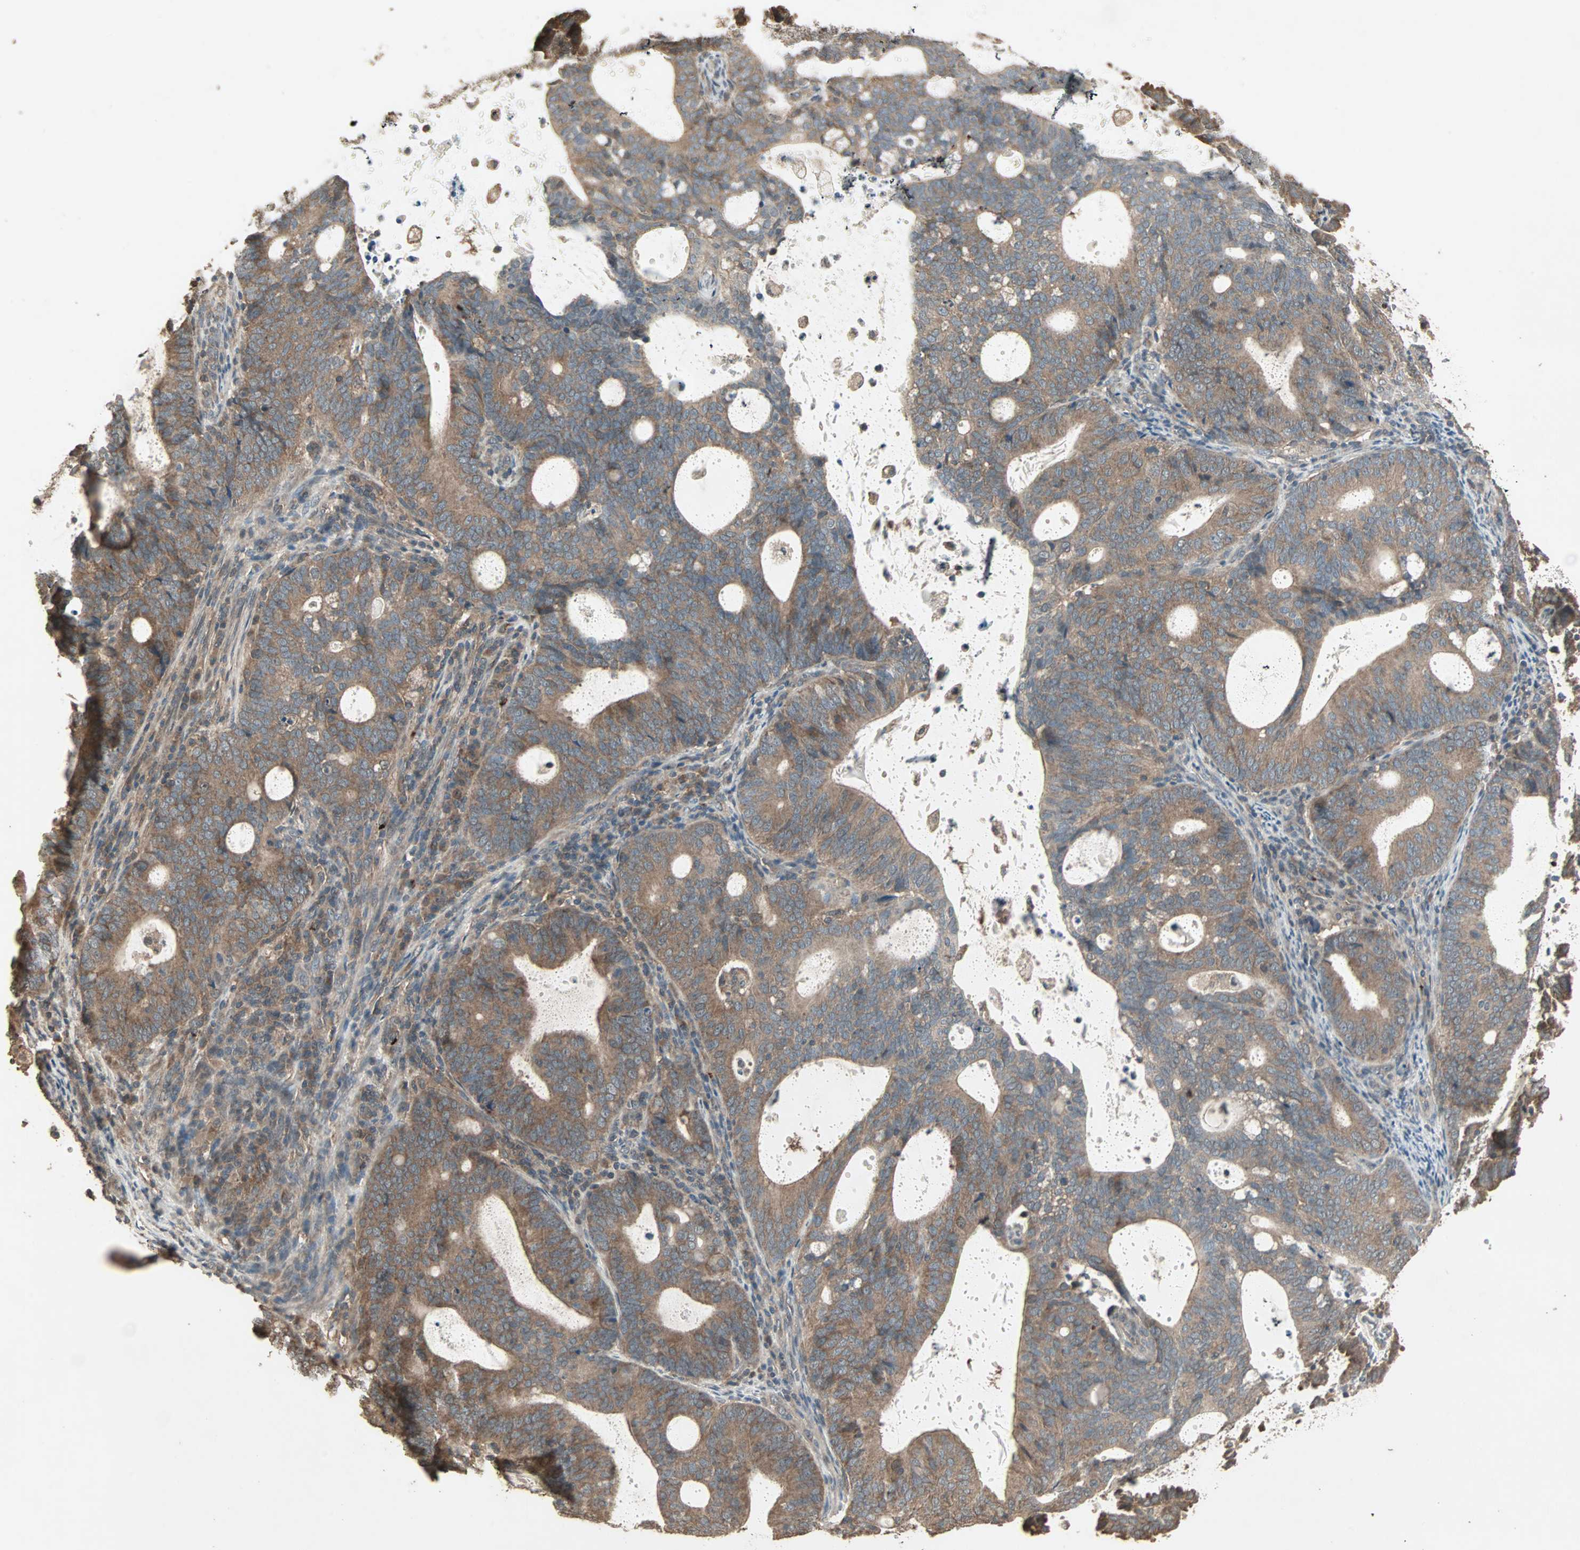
{"staining": {"intensity": "moderate", "quantity": ">75%", "location": "cytoplasmic/membranous"}, "tissue": "endometrial cancer", "cell_type": "Tumor cells", "image_type": "cancer", "snomed": [{"axis": "morphology", "description": "Adenocarcinoma, NOS"}, {"axis": "topography", "description": "Uterus"}], "caption": "Endometrial cancer (adenocarcinoma) stained with a protein marker exhibits moderate staining in tumor cells.", "gene": "UBAC1", "patient": {"sex": "female", "age": 83}}